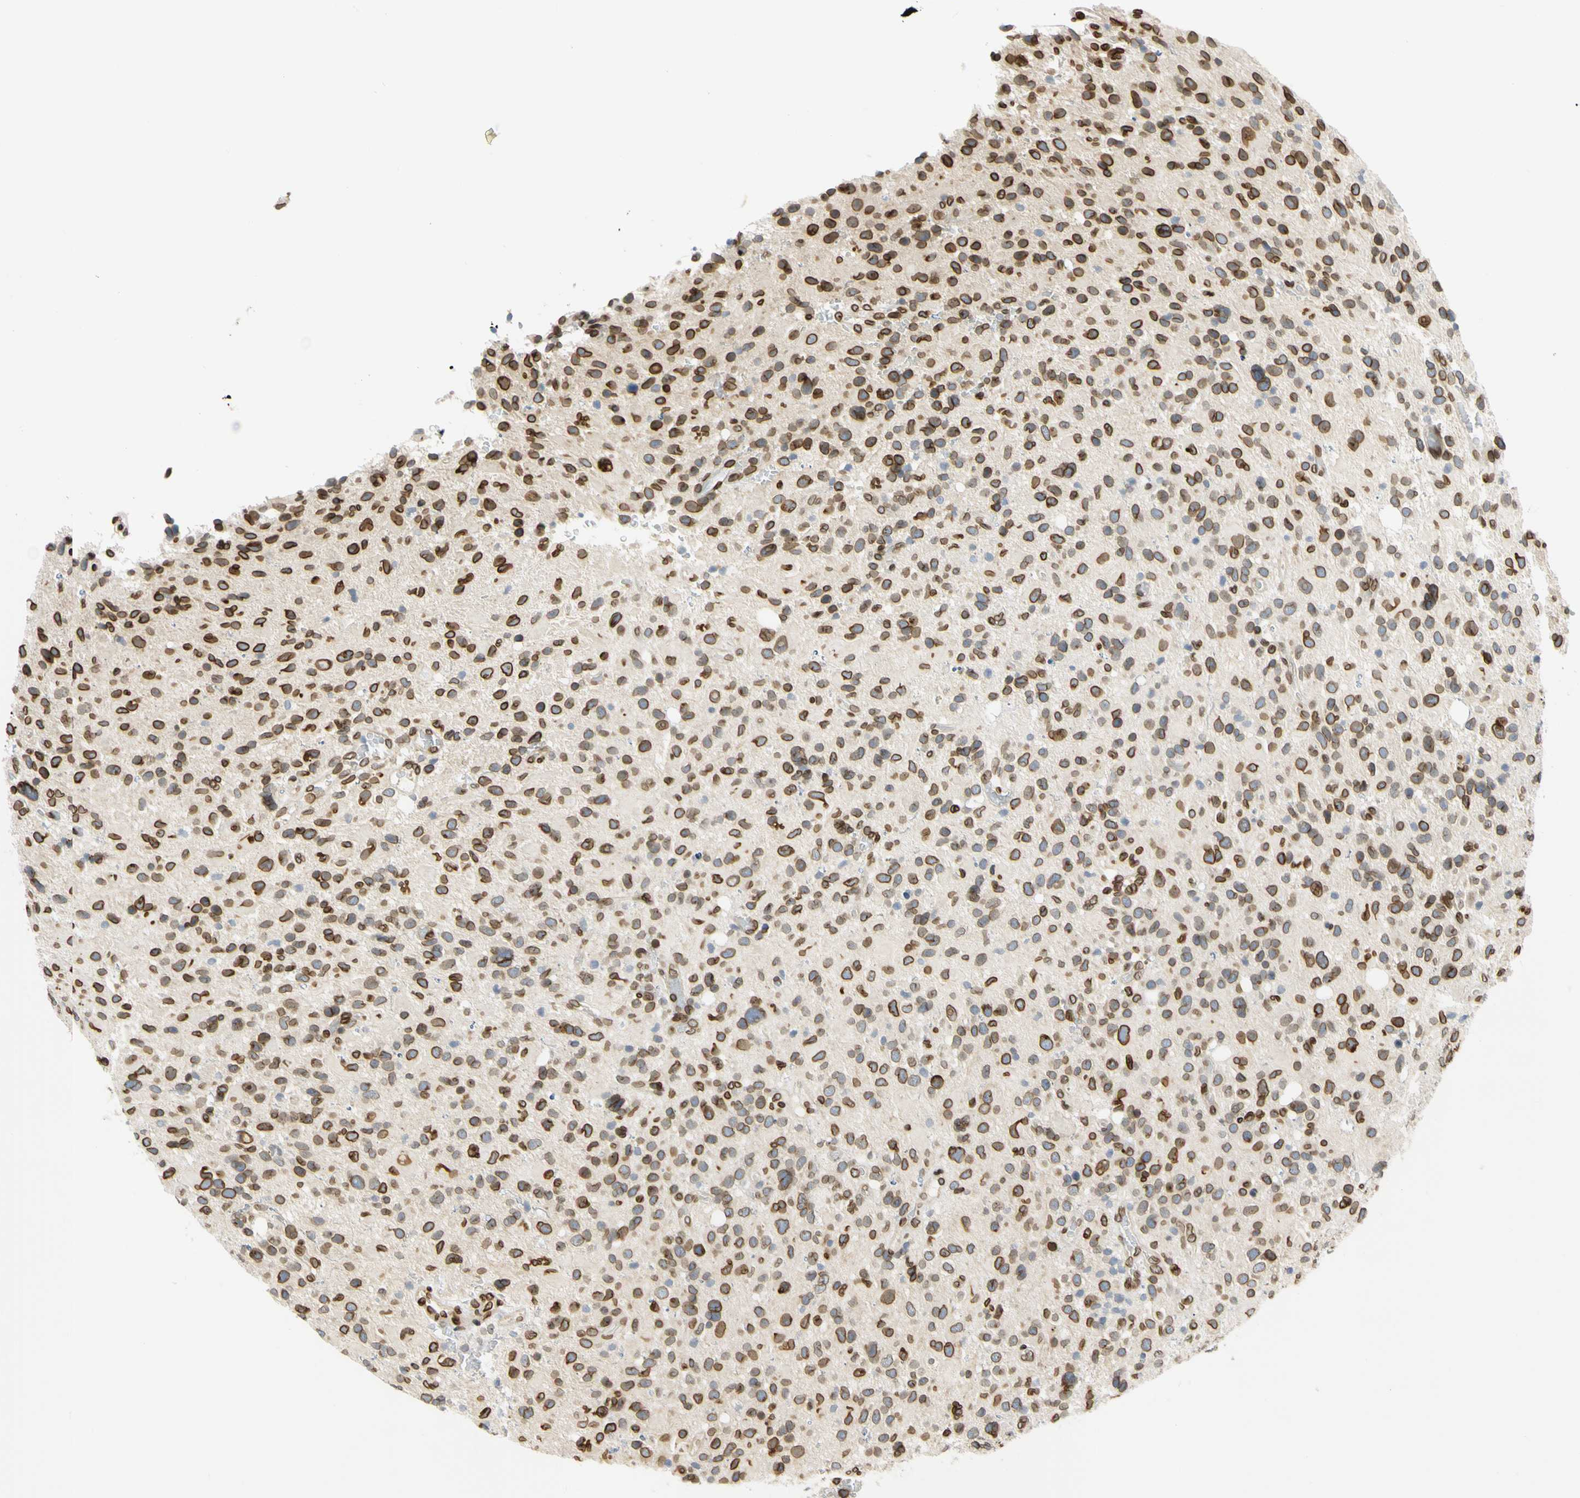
{"staining": {"intensity": "strong", "quantity": ">75%", "location": "cytoplasmic/membranous,nuclear"}, "tissue": "glioma", "cell_type": "Tumor cells", "image_type": "cancer", "snomed": [{"axis": "morphology", "description": "Glioma, malignant, High grade"}, {"axis": "topography", "description": "Brain"}], "caption": "Brown immunohistochemical staining in human malignant glioma (high-grade) demonstrates strong cytoplasmic/membranous and nuclear positivity in about >75% of tumor cells.", "gene": "SUN1", "patient": {"sex": "male", "age": 48}}